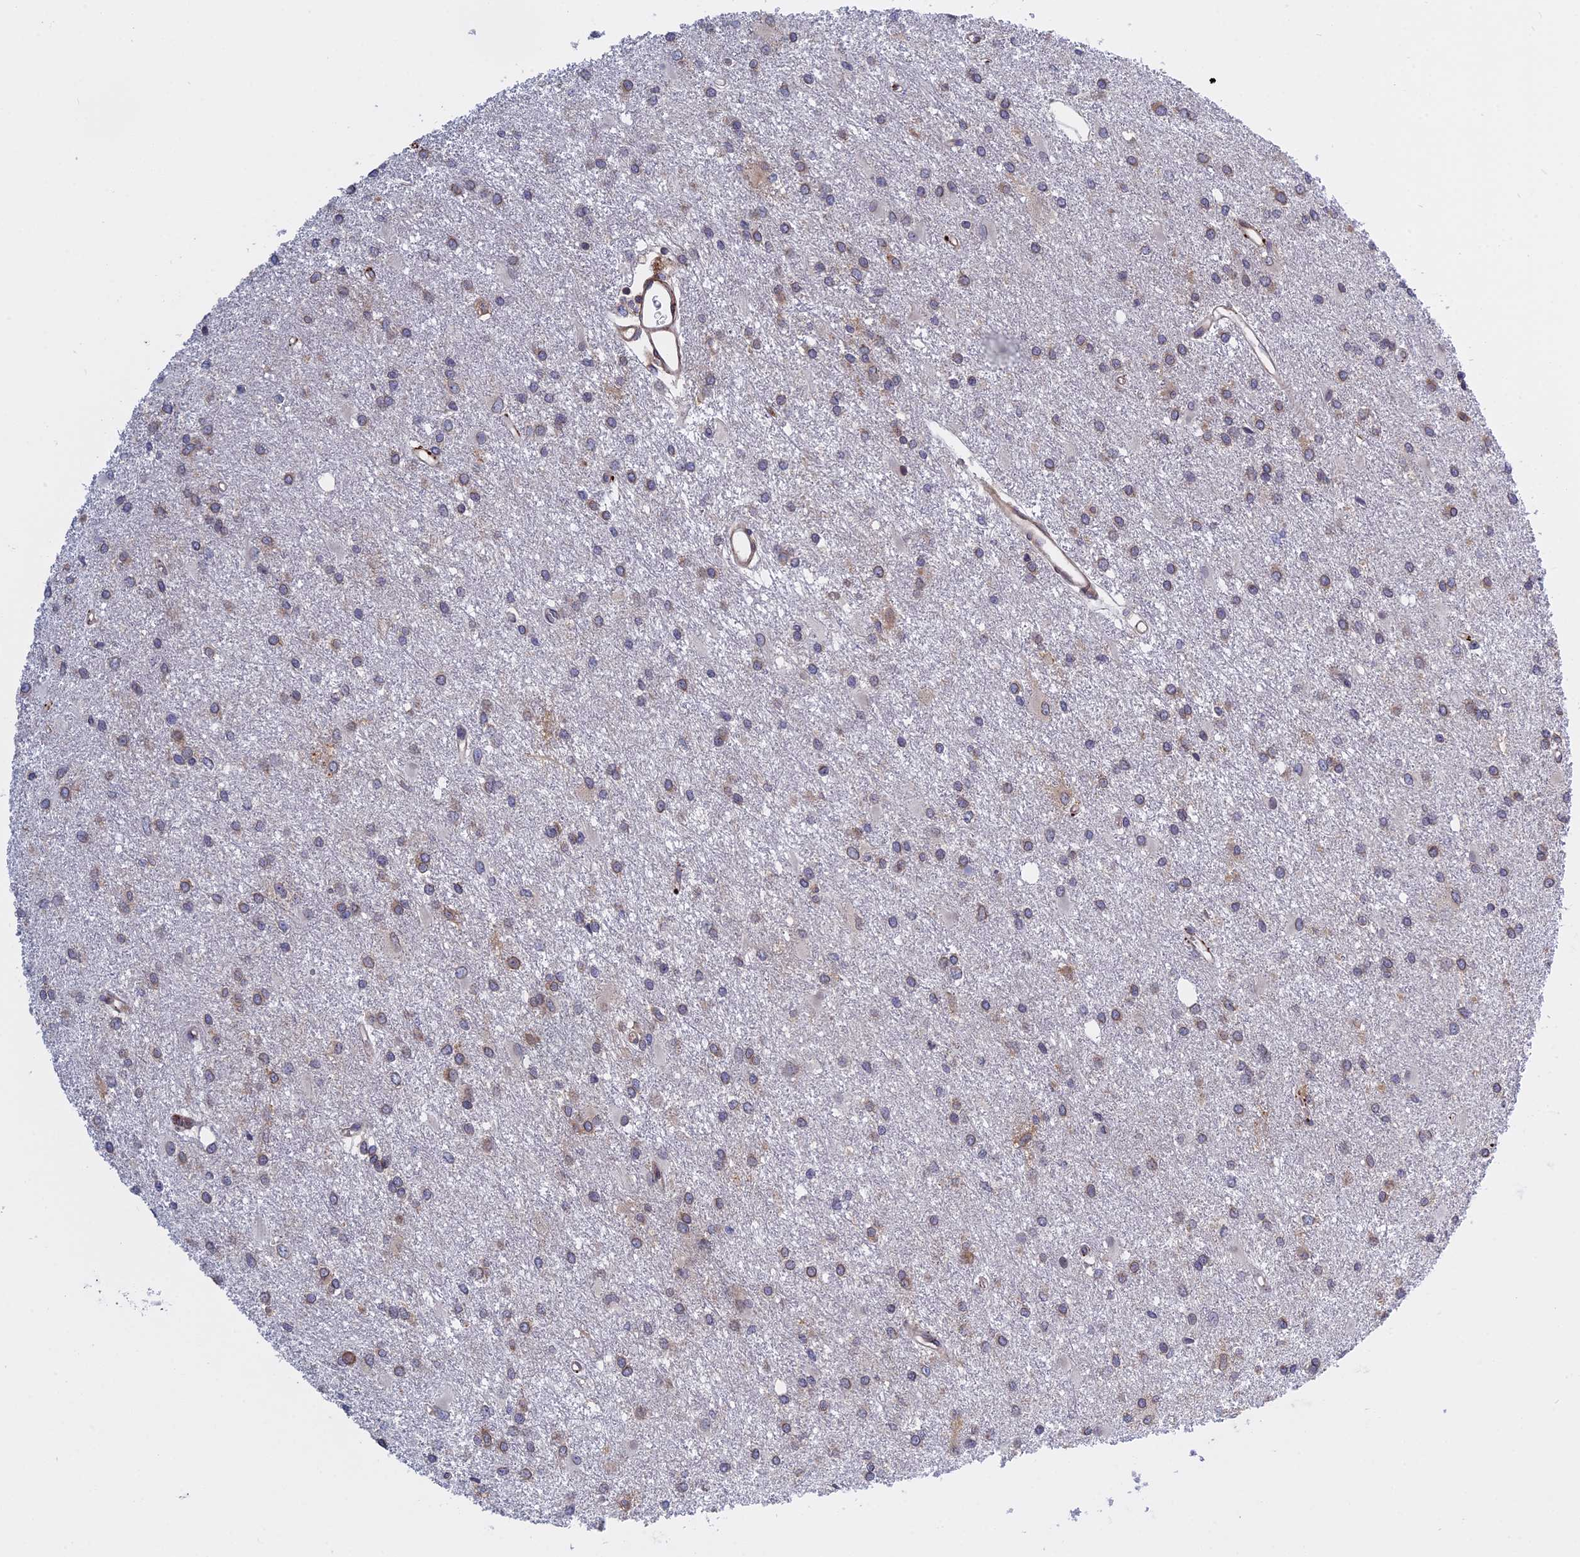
{"staining": {"intensity": "moderate", "quantity": "<25%", "location": "cytoplasmic/membranous"}, "tissue": "glioma", "cell_type": "Tumor cells", "image_type": "cancer", "snomed": [{"axis": "morphology", "description": "Glioma, malignant, High grade"}, {"axis": "topography", "description": "Brain"}], "caption": "Immunohistochemical staining of human malignant high-grade glioma displays low levels of moderate cytoplasmic/membranous positivity in about <25% of tumor cells.", "gene": "NAA10", "patient": {"sex": "female", "age": 50}}